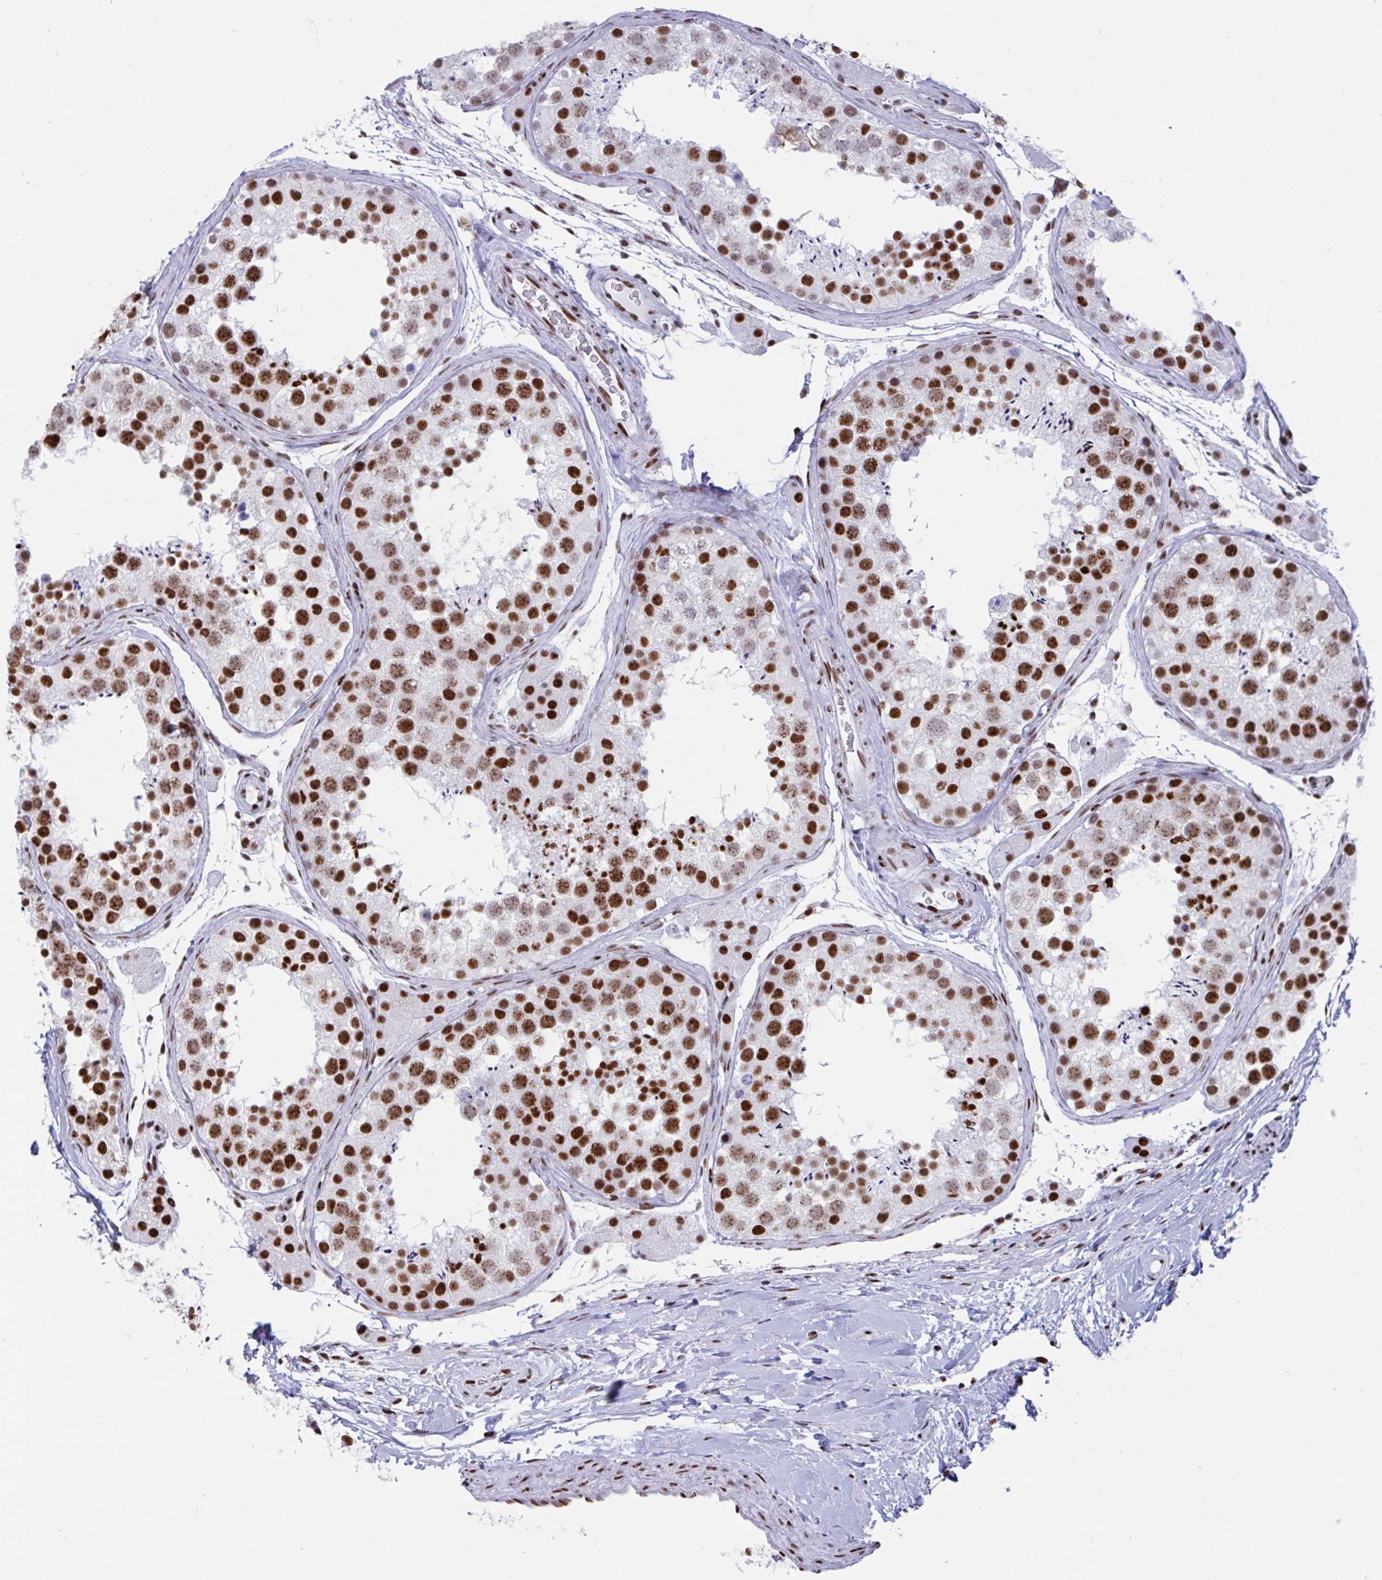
{"staining": {"intensity": "strong", "quantity": ">75%", "location": "nuclear"}, "tissue": "testis", "cell_type": "Cells in seminiferous ducts", "image_type": "normal", "snomed": [{"axis": "morphology", "description": "Normal tissue, NOS"}, {"axis": "topography", "description": "Testis"}], "caption": "The photomicrograph displays staining of benign testis, revealing strong nuclear protein staining (brown color) within cells in seminiferous ducts.", "gene": "IKZF2", "patient": {"sex": "male", "age": 41}}